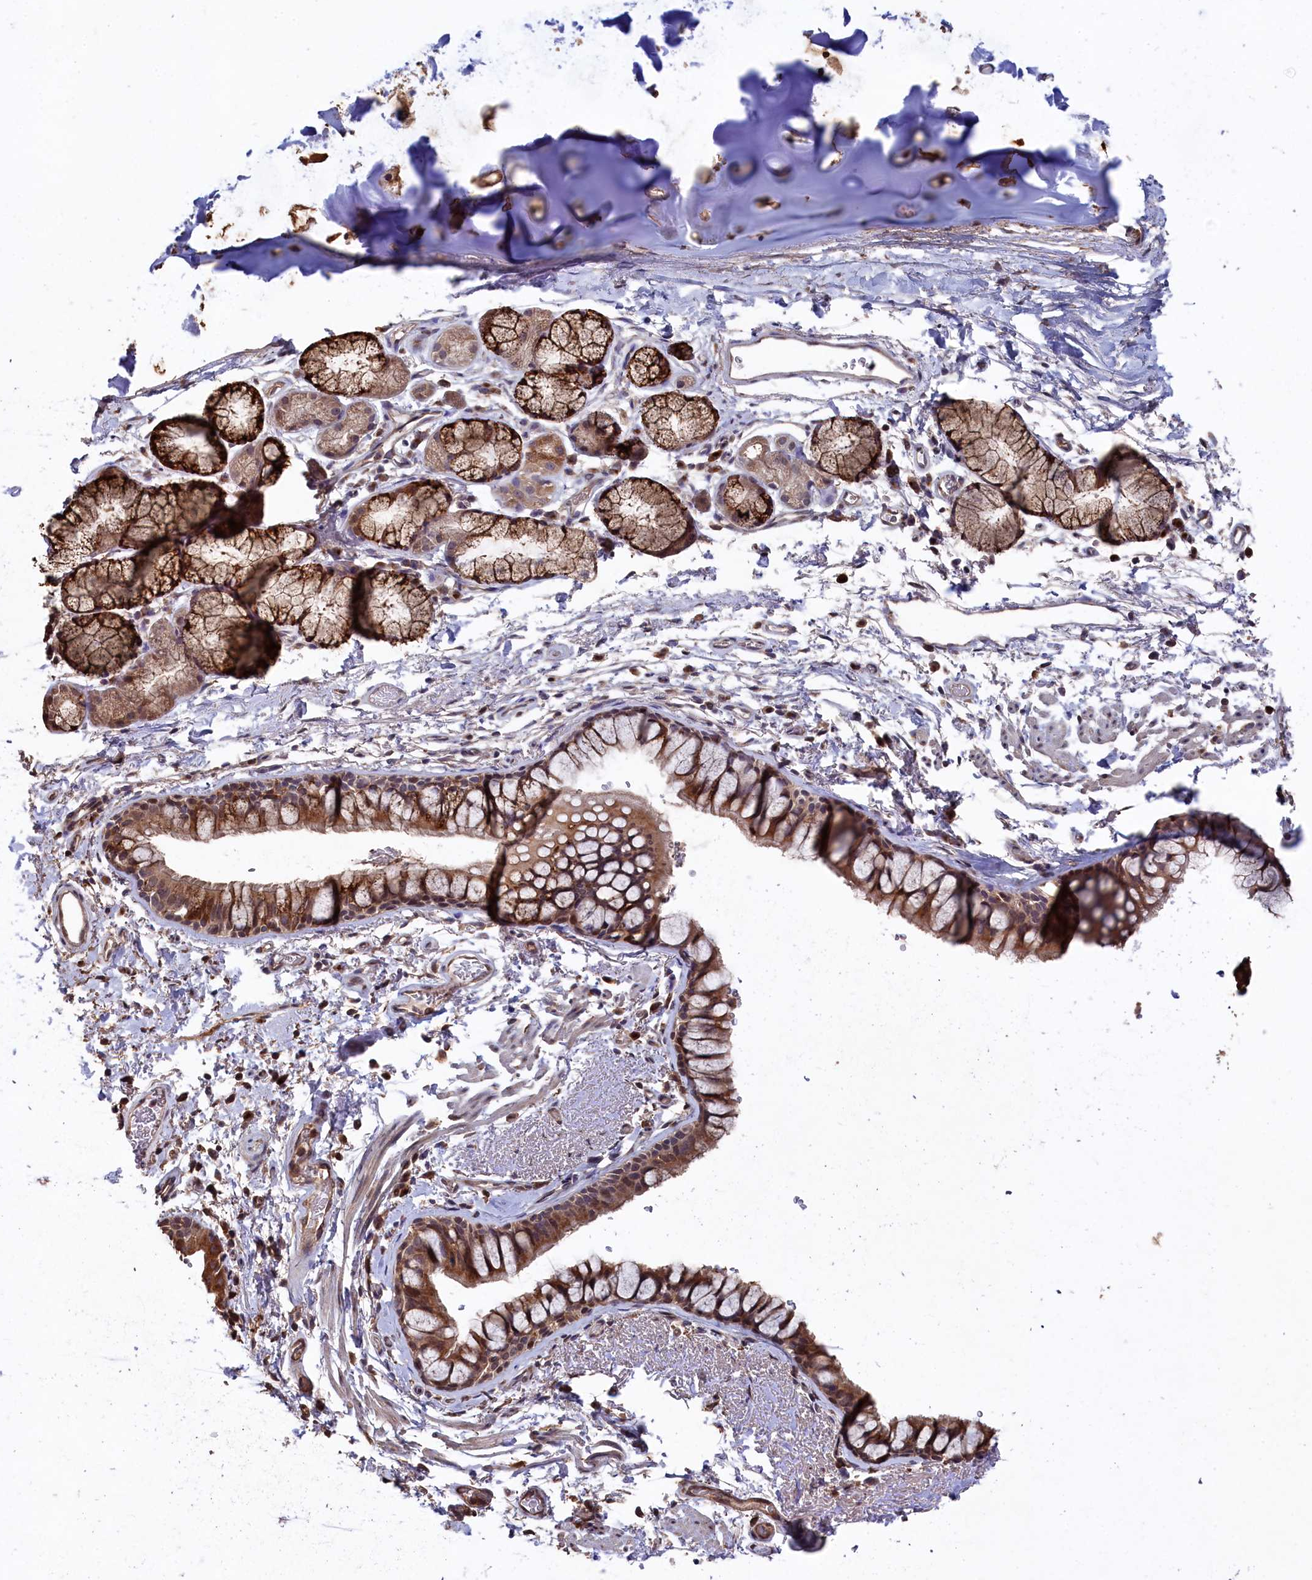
{"staining": {"intensity": "moderate", "quantity": ">75%", "location": "cytoplasmic/membranous"}, "tissue": "bronchus", "cell_type": "Respiratory epithelial cells", "image_type": "normal", "snomed": [{"axis": "morphology", "description": "Normal tissue, NOS"}, {"axis": "topography", "description": "Bronchus"}], "caption": "Respiratory epithelial cells exhibit medium levels of moderate cytoplasmic/membranous expression in approximately >75% of cells in unremarkable bronchus. Using DAB (3,3'-diaminobenzidine) (brown) and hematoxylin (blue) stains, captured at high magnification using brightfield microscopy.", "gene": "NAA60", "patient": {"sex": "male", "age": 65}}